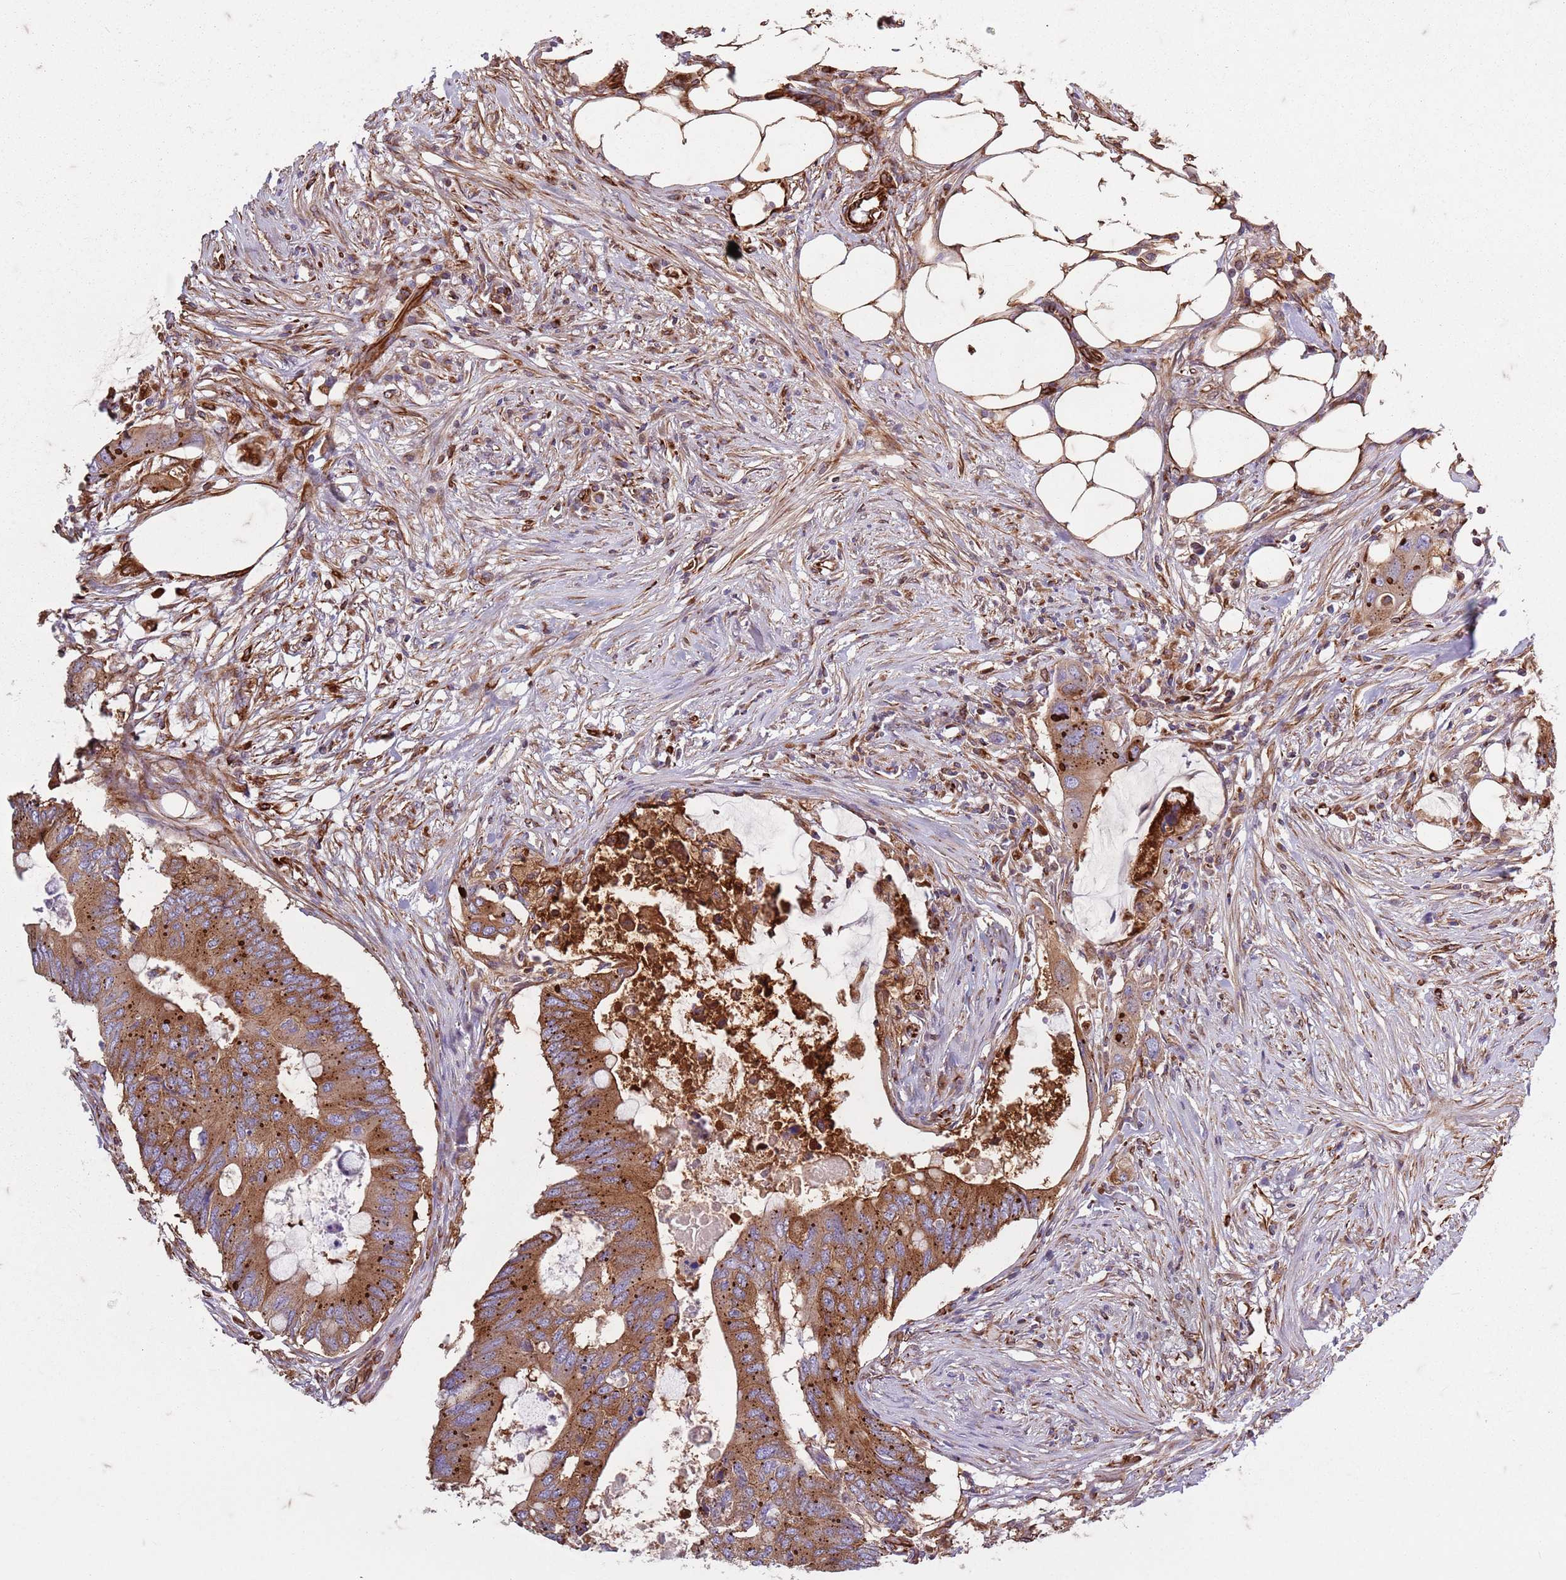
{"staining": {"intensity": "moderate", "quantity": ">75%", "location": "cytoplasmic/membranous"}, "tissue": "colorectal cancer", "cell_type": "Tumor cells", "image_type": "cancer", "snomed": [{"axis": "morphology", "description": "Adenocarcinoma, NOS"}, {"axis": "topography", "description": "Colon"}], "caption": "Human colorectal adenocarcinoma stained with a brown dye reveals moderate cytoplasmic/membranous positive staining in about >75% of tumor cells.", "gene": "TAS2R38", "patient": {"sex": "male", "age": 71}}